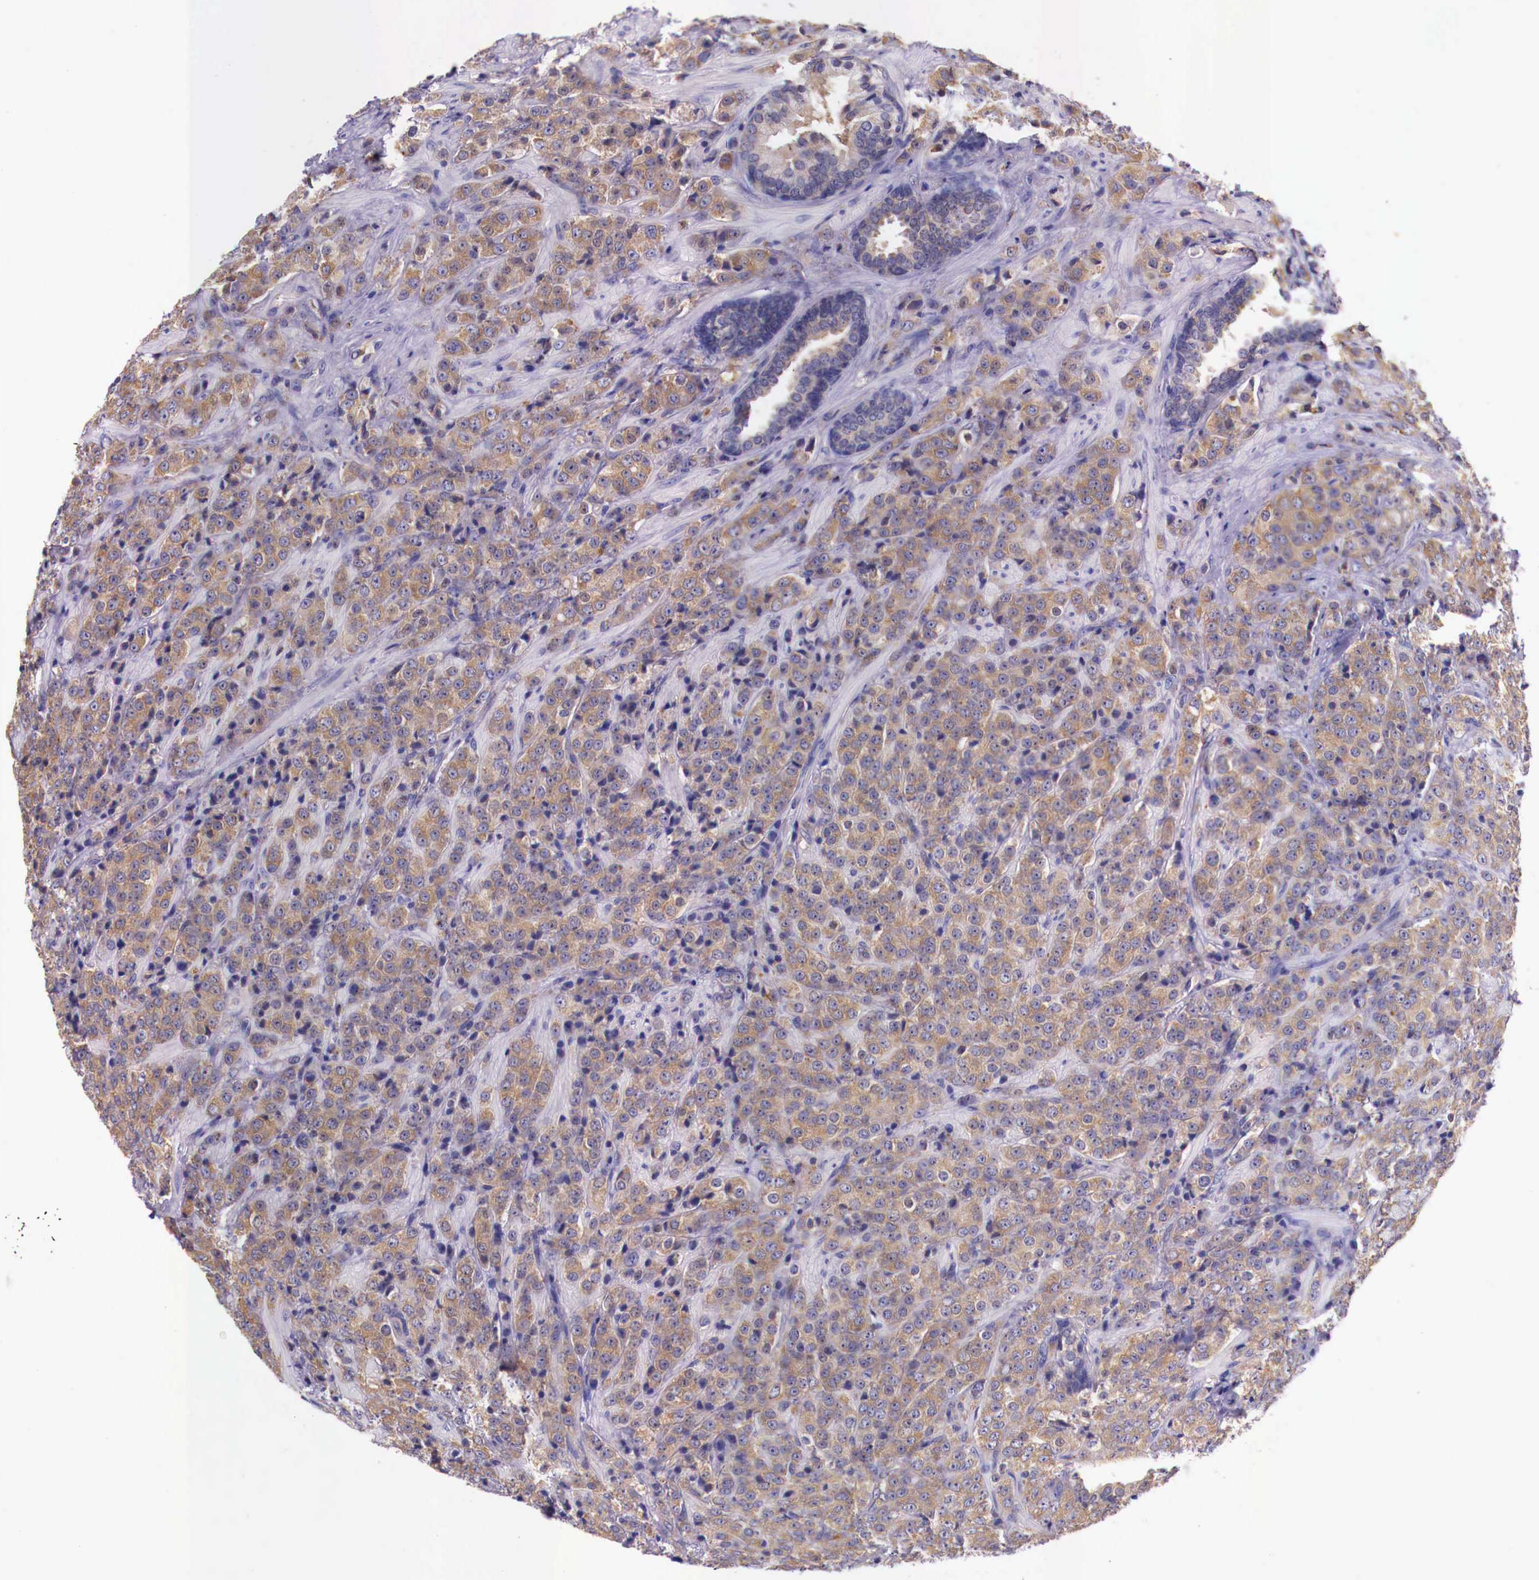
{"staining": {"intensity": "weak", "quantity": ">75%", "location": "cytoplasmic/membranous"}, "tissue": "prostate cancer", "cell_type": "Tumor cells", "image_type": "cancer", "snomed": [{"axis": "morphology", "description": "Adenocarcinoma, Medium grade"}, {"axis": "topography", "description": "Prostate"}], "caption": "Human prostate cancer (medium-grade adenocarcinoma) stained with a brown dye reveals weak cytoplasmic/membranous positive positivity in about >75% of tumor cells.", "gene": "GRIPAP1", "patient": {"sex": "male", "age": 70}}